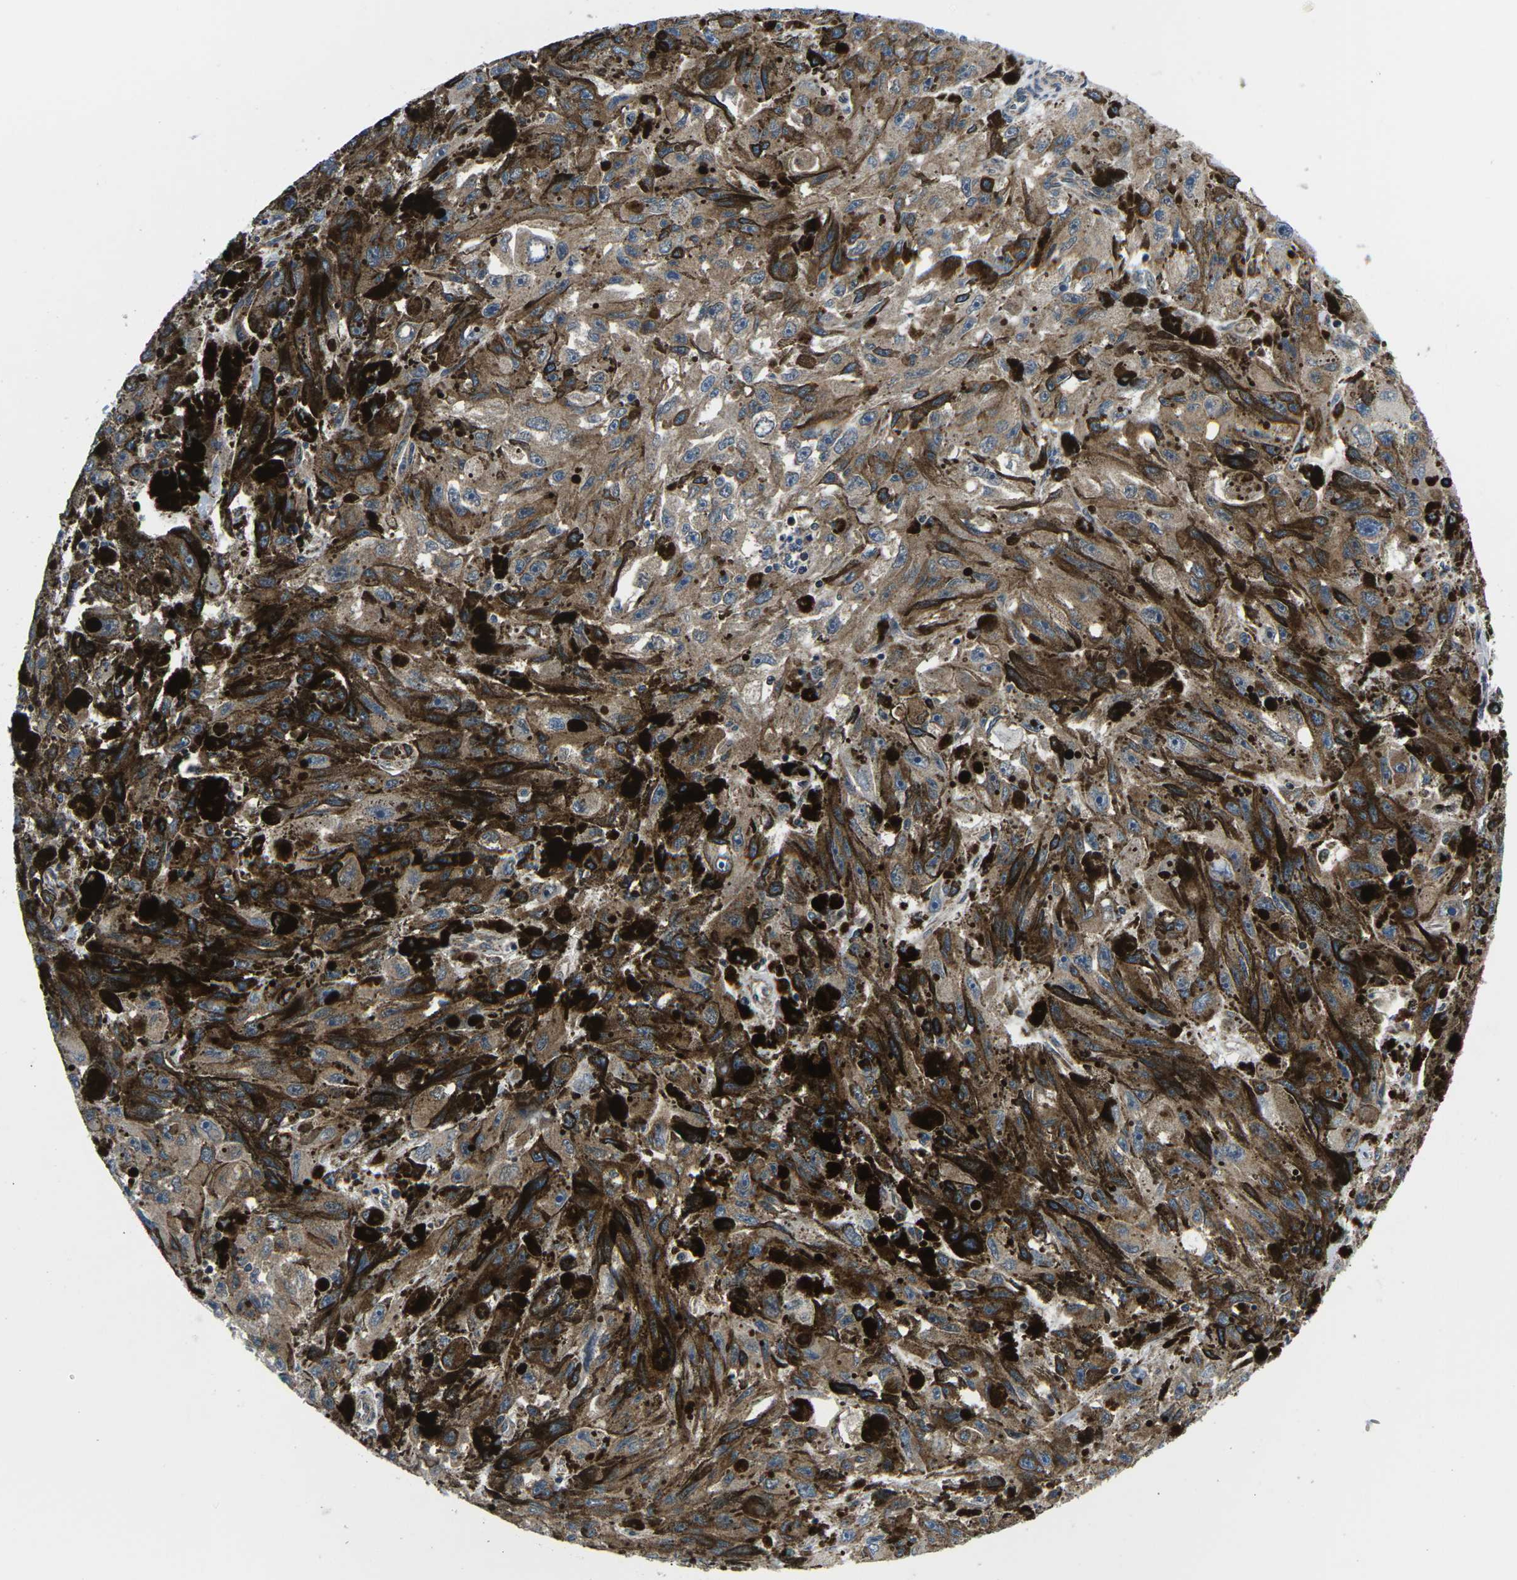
{"staining": {"intensity": "weak", "quantity": ">75%", "location": "cytoplasmic/membranous"}, "tissue": "melanoma", "cell_type": "Tumor cells", "image_type": "cancer", "snomed": [{"axis": "morphology", "description": "Malignant melanoma, NOS"}, {"axis": "topography", "description": "Skin"}], "caption": "IHC photomicrograph of neoplastic tissue: human malignant melanoma stained using IHC exhibits low levels of weak protein expression localized specifically in the cytoplasmic/membranous of tumor cells, appearing as a cytoplasmic/membranous brown color.", "gene": "EIF4E", "patient": {"sex": "female", "age": 104}}